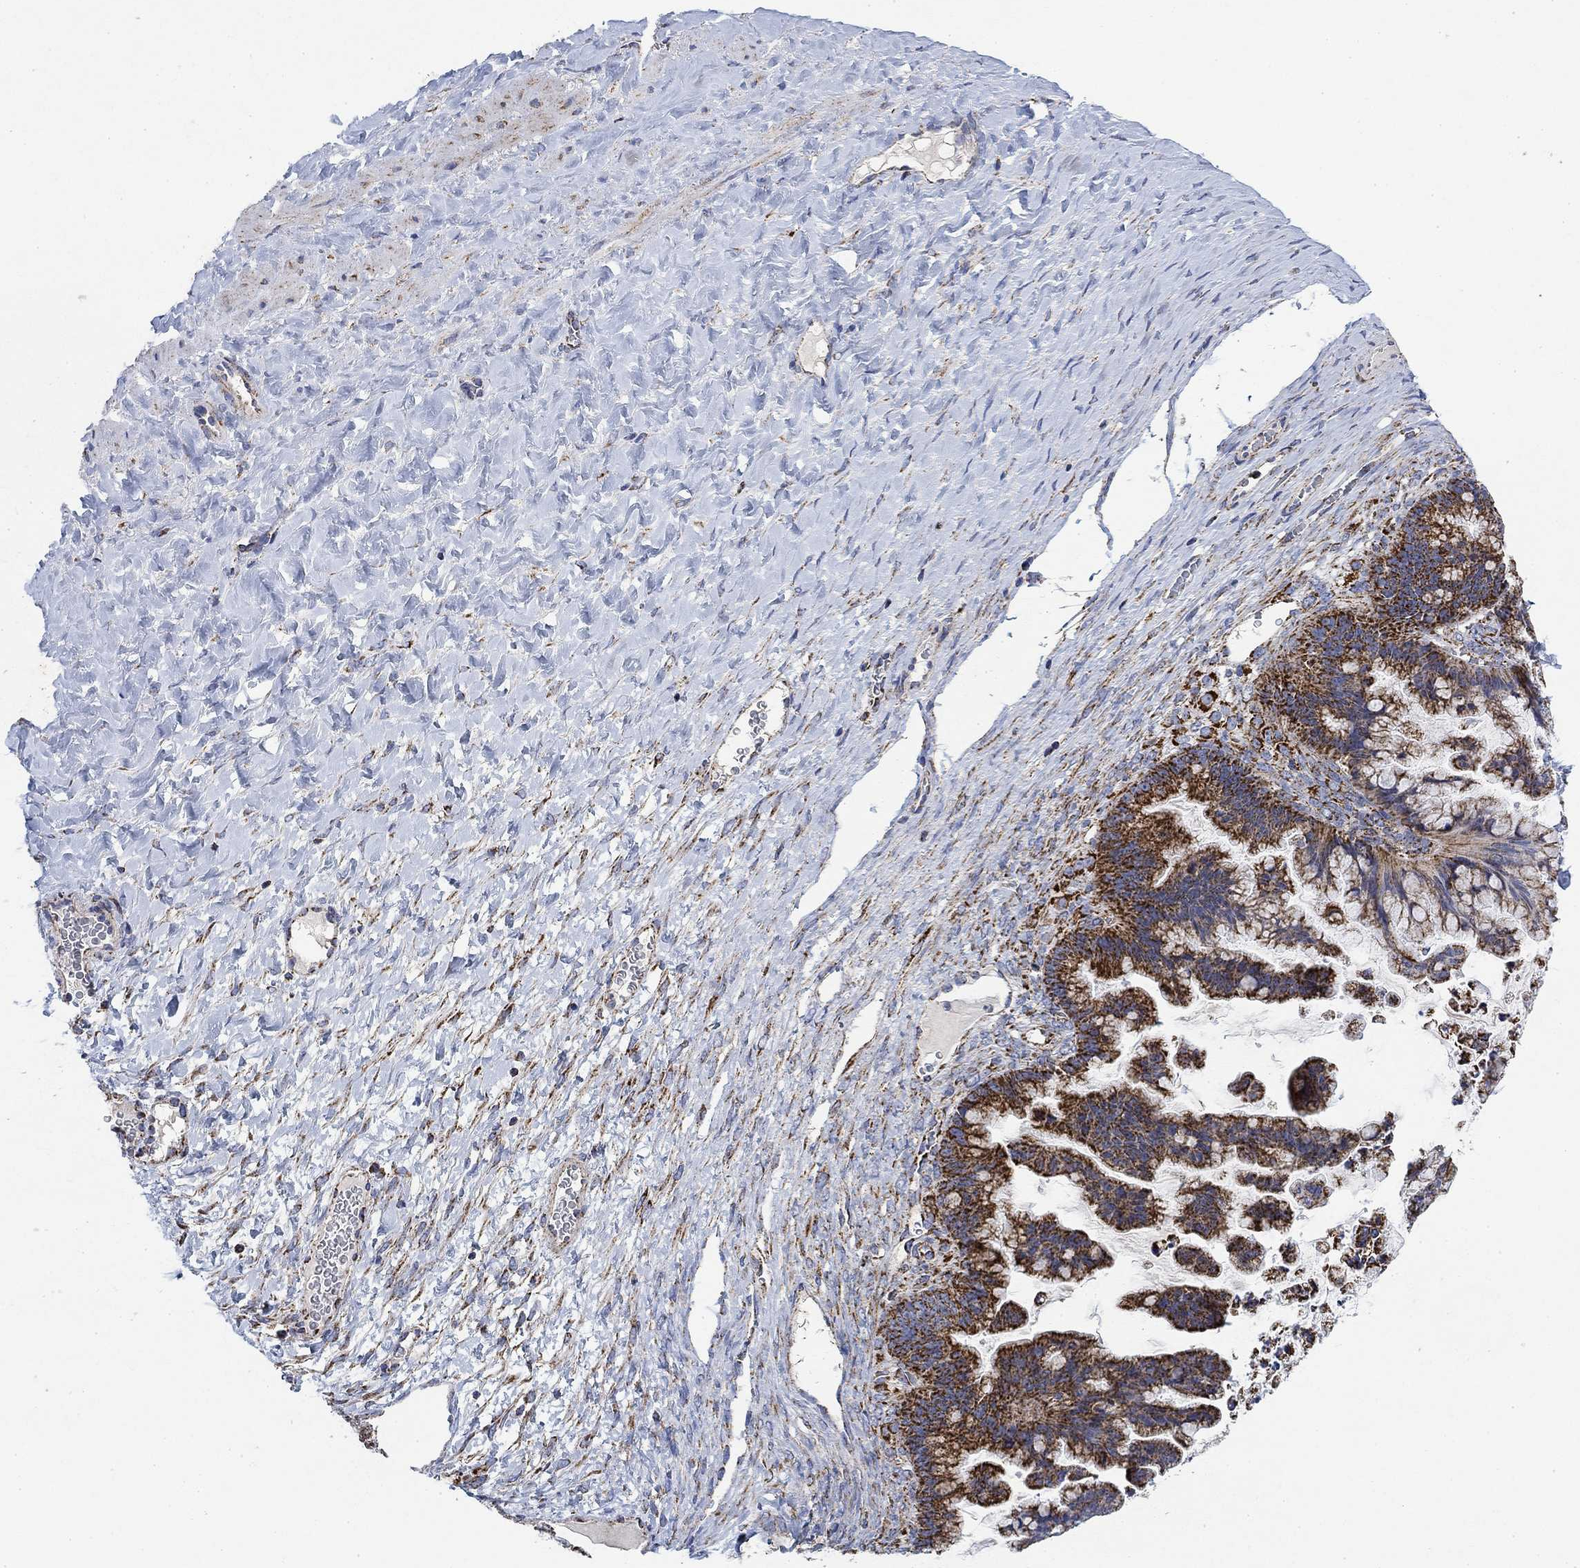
{"staining": {"intensity": "strong", "quantity": "25%-75%", "location": "cytoplasmic/membranous"}, "tissue": "ovarian cancer", "cell_type": "Tumor cells", "image_type": "cancer", "snomed": [{"axis": "morphology", "description": "Cystadenocarcinoma, mucinous, NOS"}, {"axis": "topography", "description": "Ovary"}], "caption": "High-power microscopy captured an IHC photomicrograph of ovarian cancer (mucinous cystadenocarcinoma), revealing strong cytoplasmic/membranous staining in approximately 25%-75% of tumor cells.", "gene": "NDUFS3", "patient": {"sex": "female", "age": 67}}